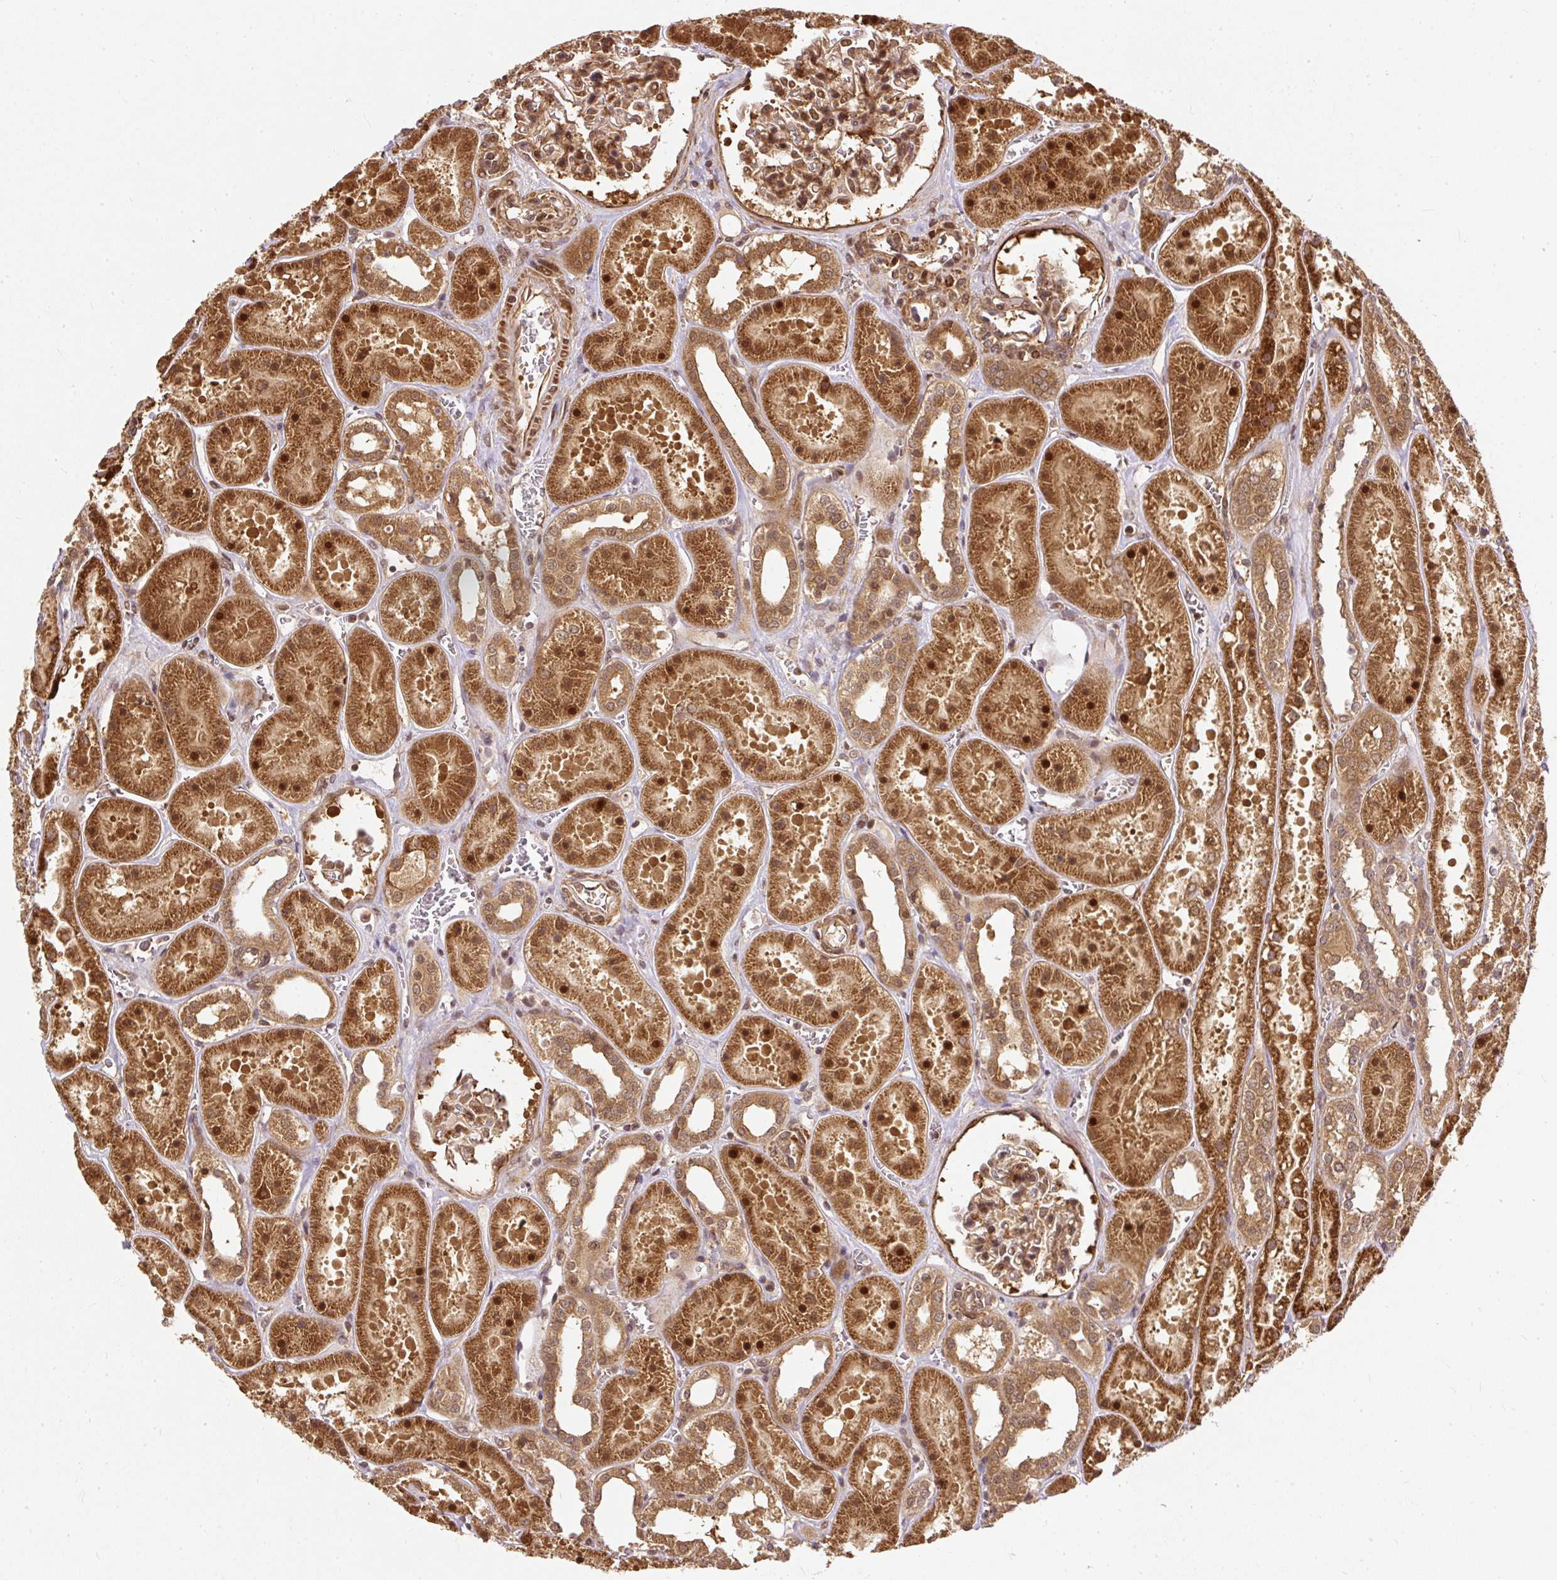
{"staining": {"intensity": "moderate", "quantity": ">75%", "location": "cytoplasmic/membranous,nuclear"}, "tissue": "kidney", "cell_type": "Cells in glomeruli", "image_type": "normal", "snomed": [{"axis": "morphology", "description": "Normal tissue, NOS"}, {"axis": "topography", "description": "Kidney"}], "caption": "High-magnification brightfield microscopy of normal kidney stained with DAB (brown) and counterstained with hematoxylin (blue). cells in glomeruli exhibit moderate cytoplasmic/membranous,nuclear staining is seen in approximately>75% of cells.", "gene": "PSMD1", "patient": {"sex": "female", "age": 41}}